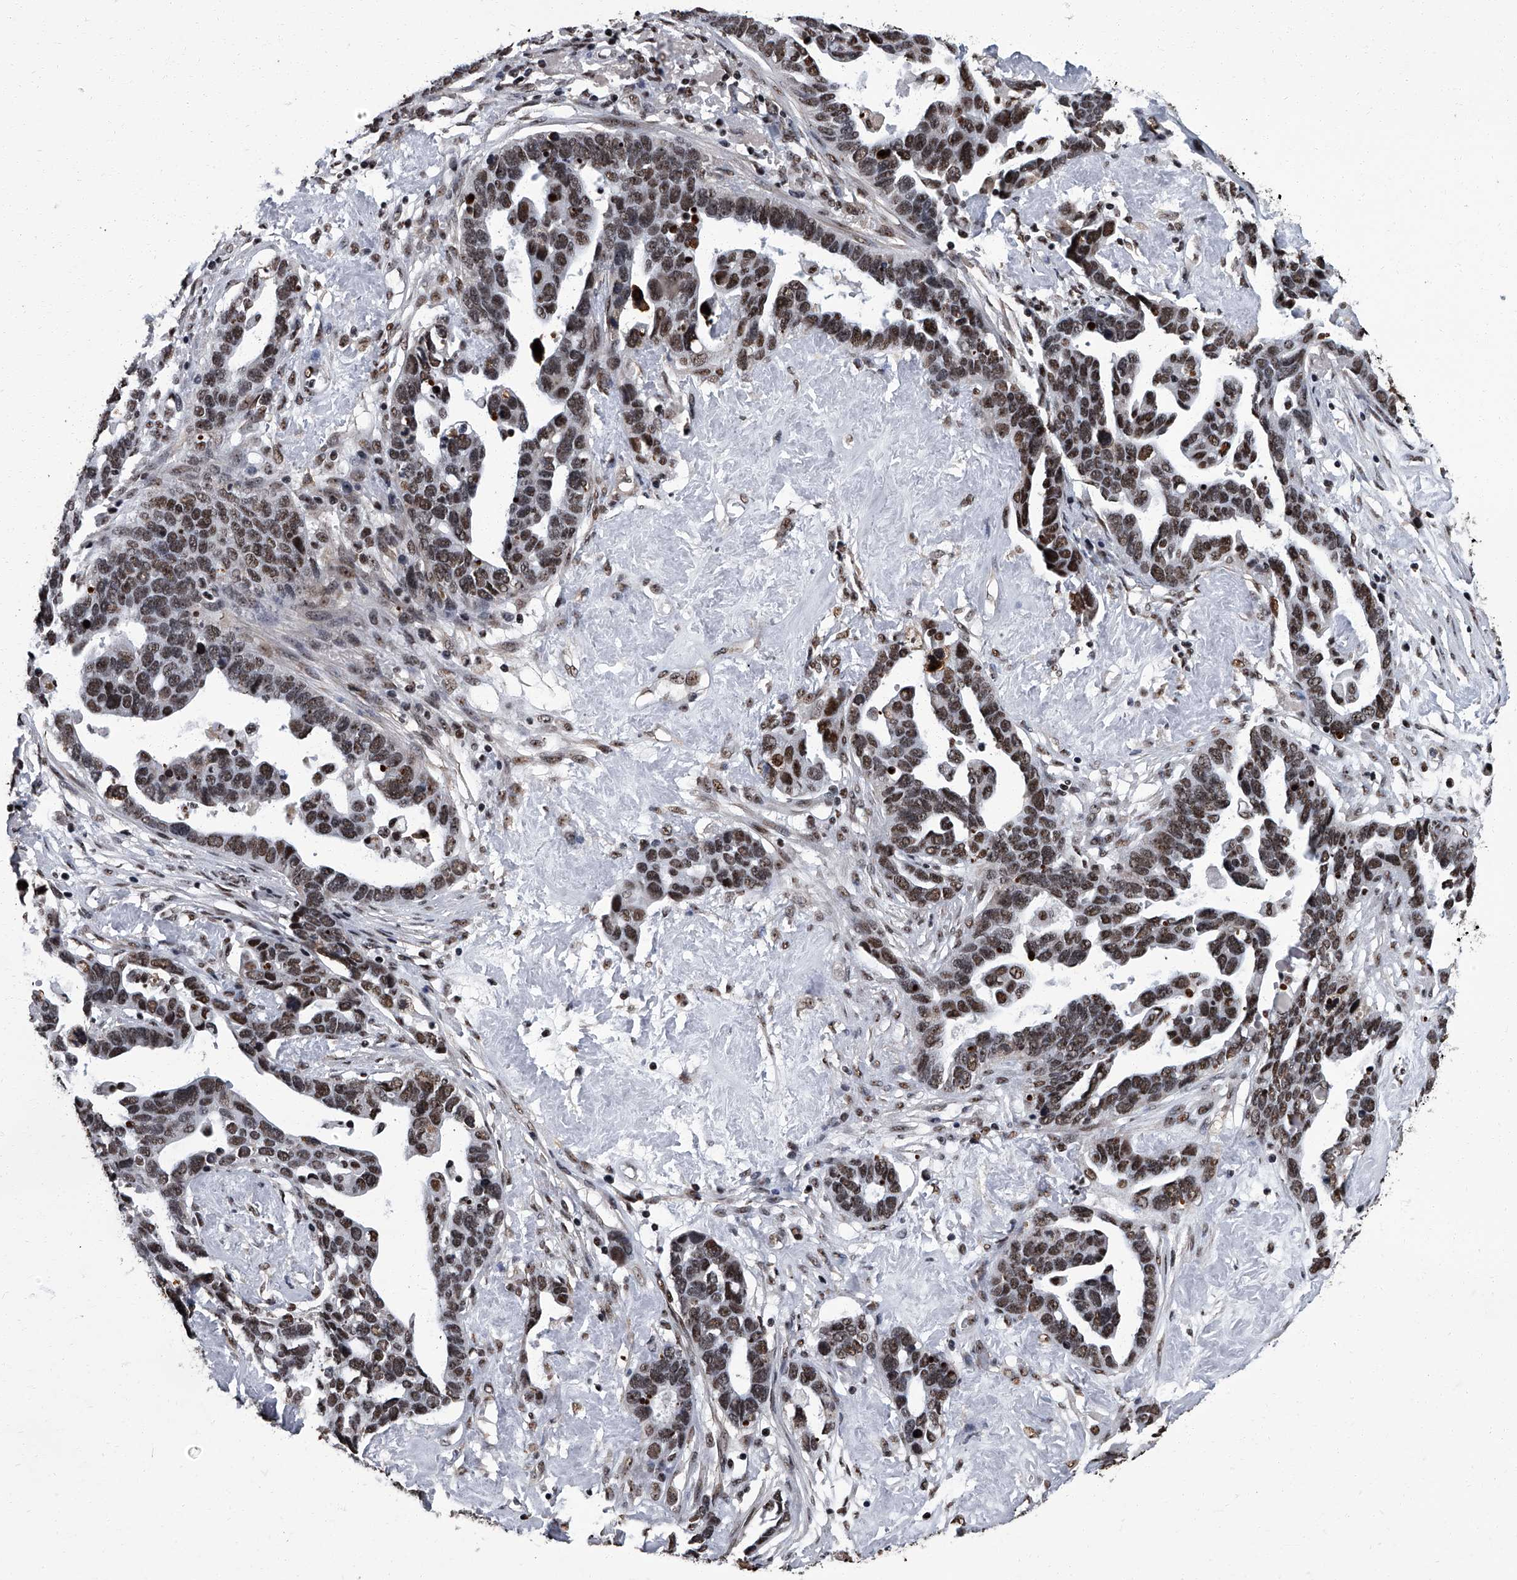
{"staining": {"intensity": "moderate", "quantity": ">75%", "location": "nuclear"}, "tissue": "ovarian cancer", "cell_type": "Tumor cells", "image_type": "cancer", "snomed": [{"axis": "morphology", "description": "Cystadenocarcinoma, serous, NOS"}, {"axis": "topography", "description": "Ovary"}], "caption": "Human ovarian serous cystadenocarcinoma stained for a protein (brown) exhibits moderate nuclear positive expression in about >75% of tumor cells.", "gene": "ZNF518B", "patient": {"sex": "female", "age": 54}}